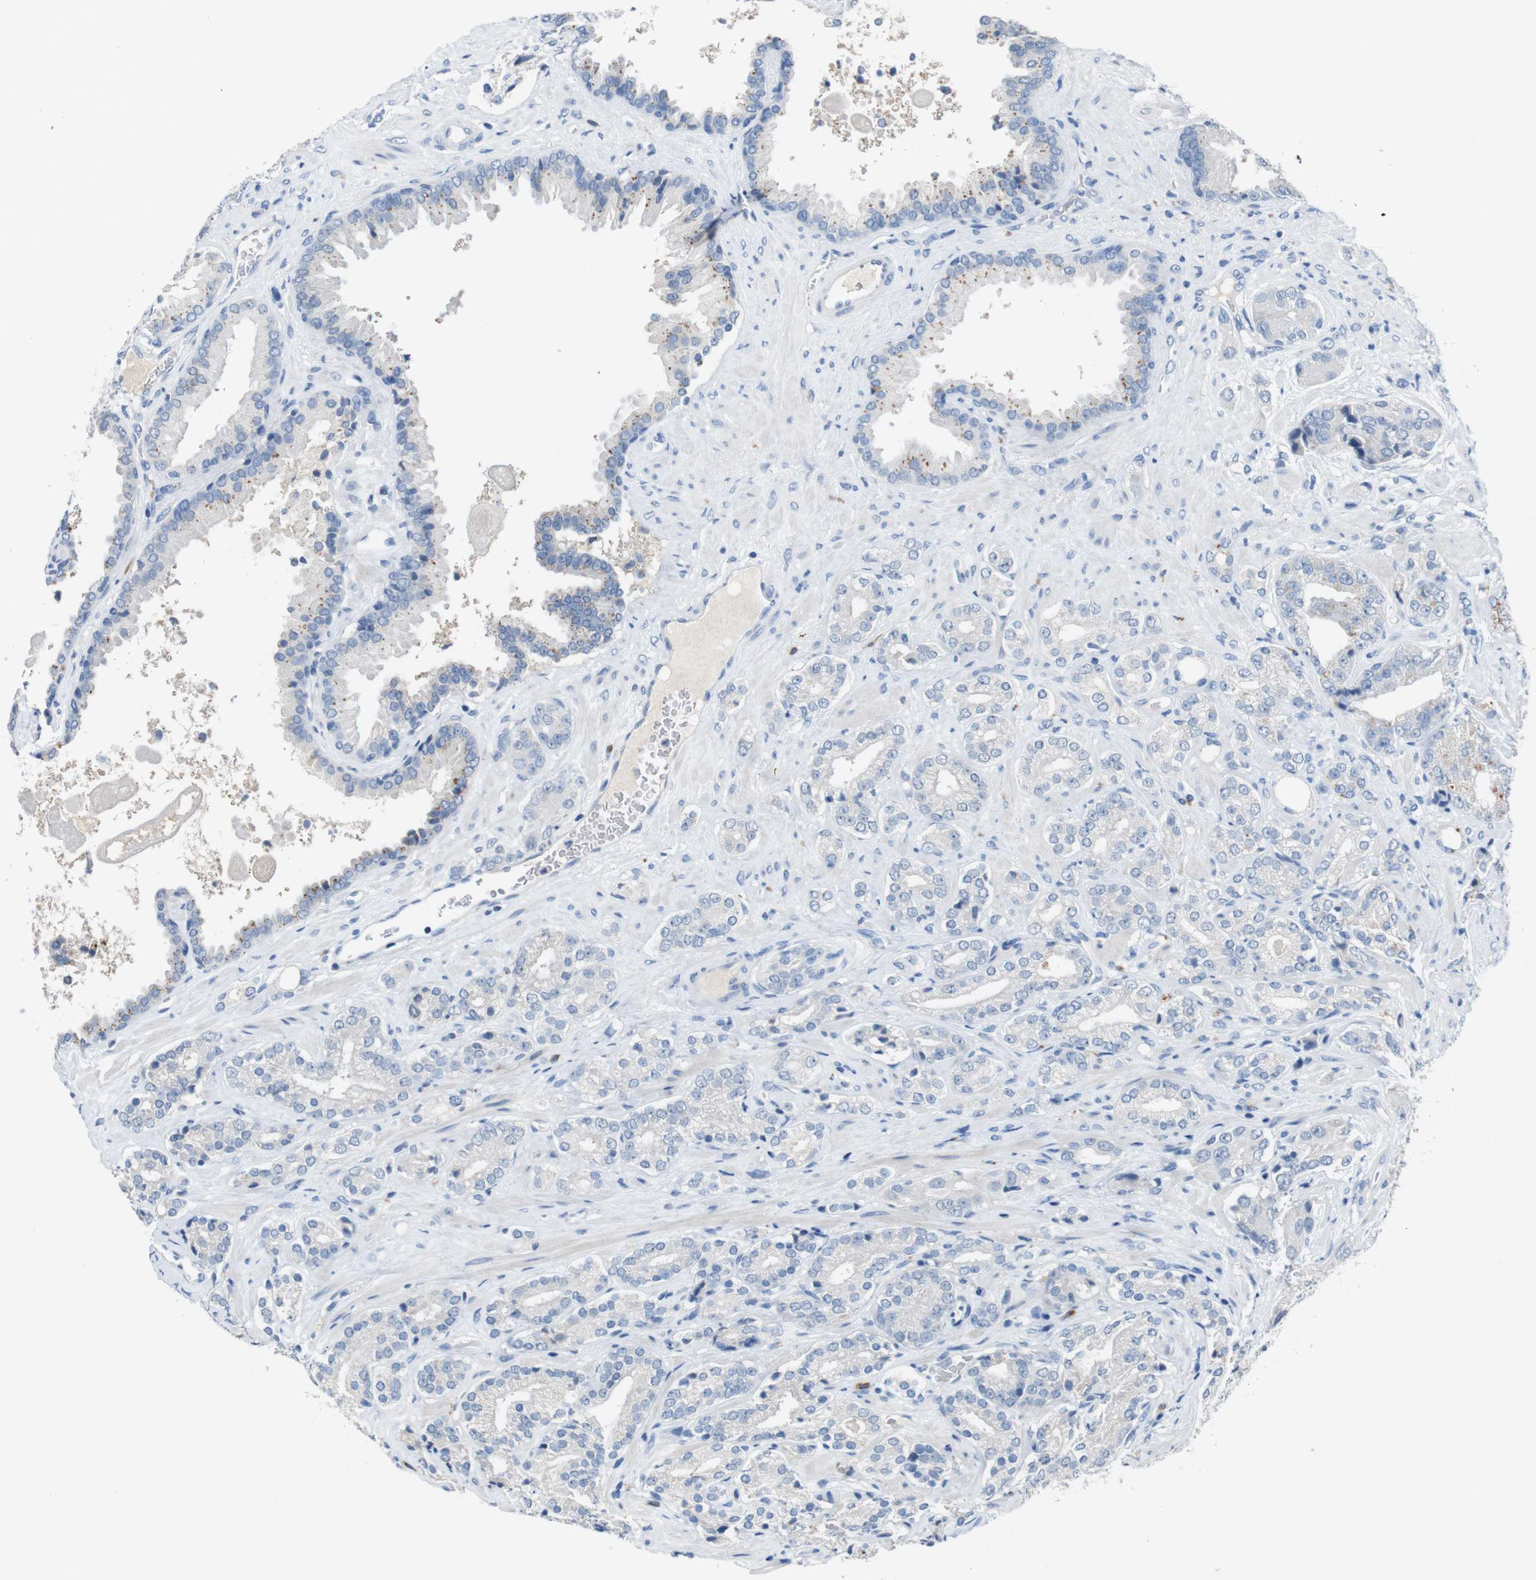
{"staining": {"intensity": "negative", "quantity": "none", "location": "none"}, "tissue": "prostate cancer", "cell_type": "Tumor cells", "image_type": "cancer", "snomed": [{"axis": "morphology", "description": "Adenocarcinoma, High grade"}, {"axis": "topography", "description": "Prostate"}], "caption": "Tumor cells show no significant protein positivity in adenocarcinoma (high-grade) (prostate).", "gene": "SLC2A8", "patient": {"sex": "male", "age": 71}}